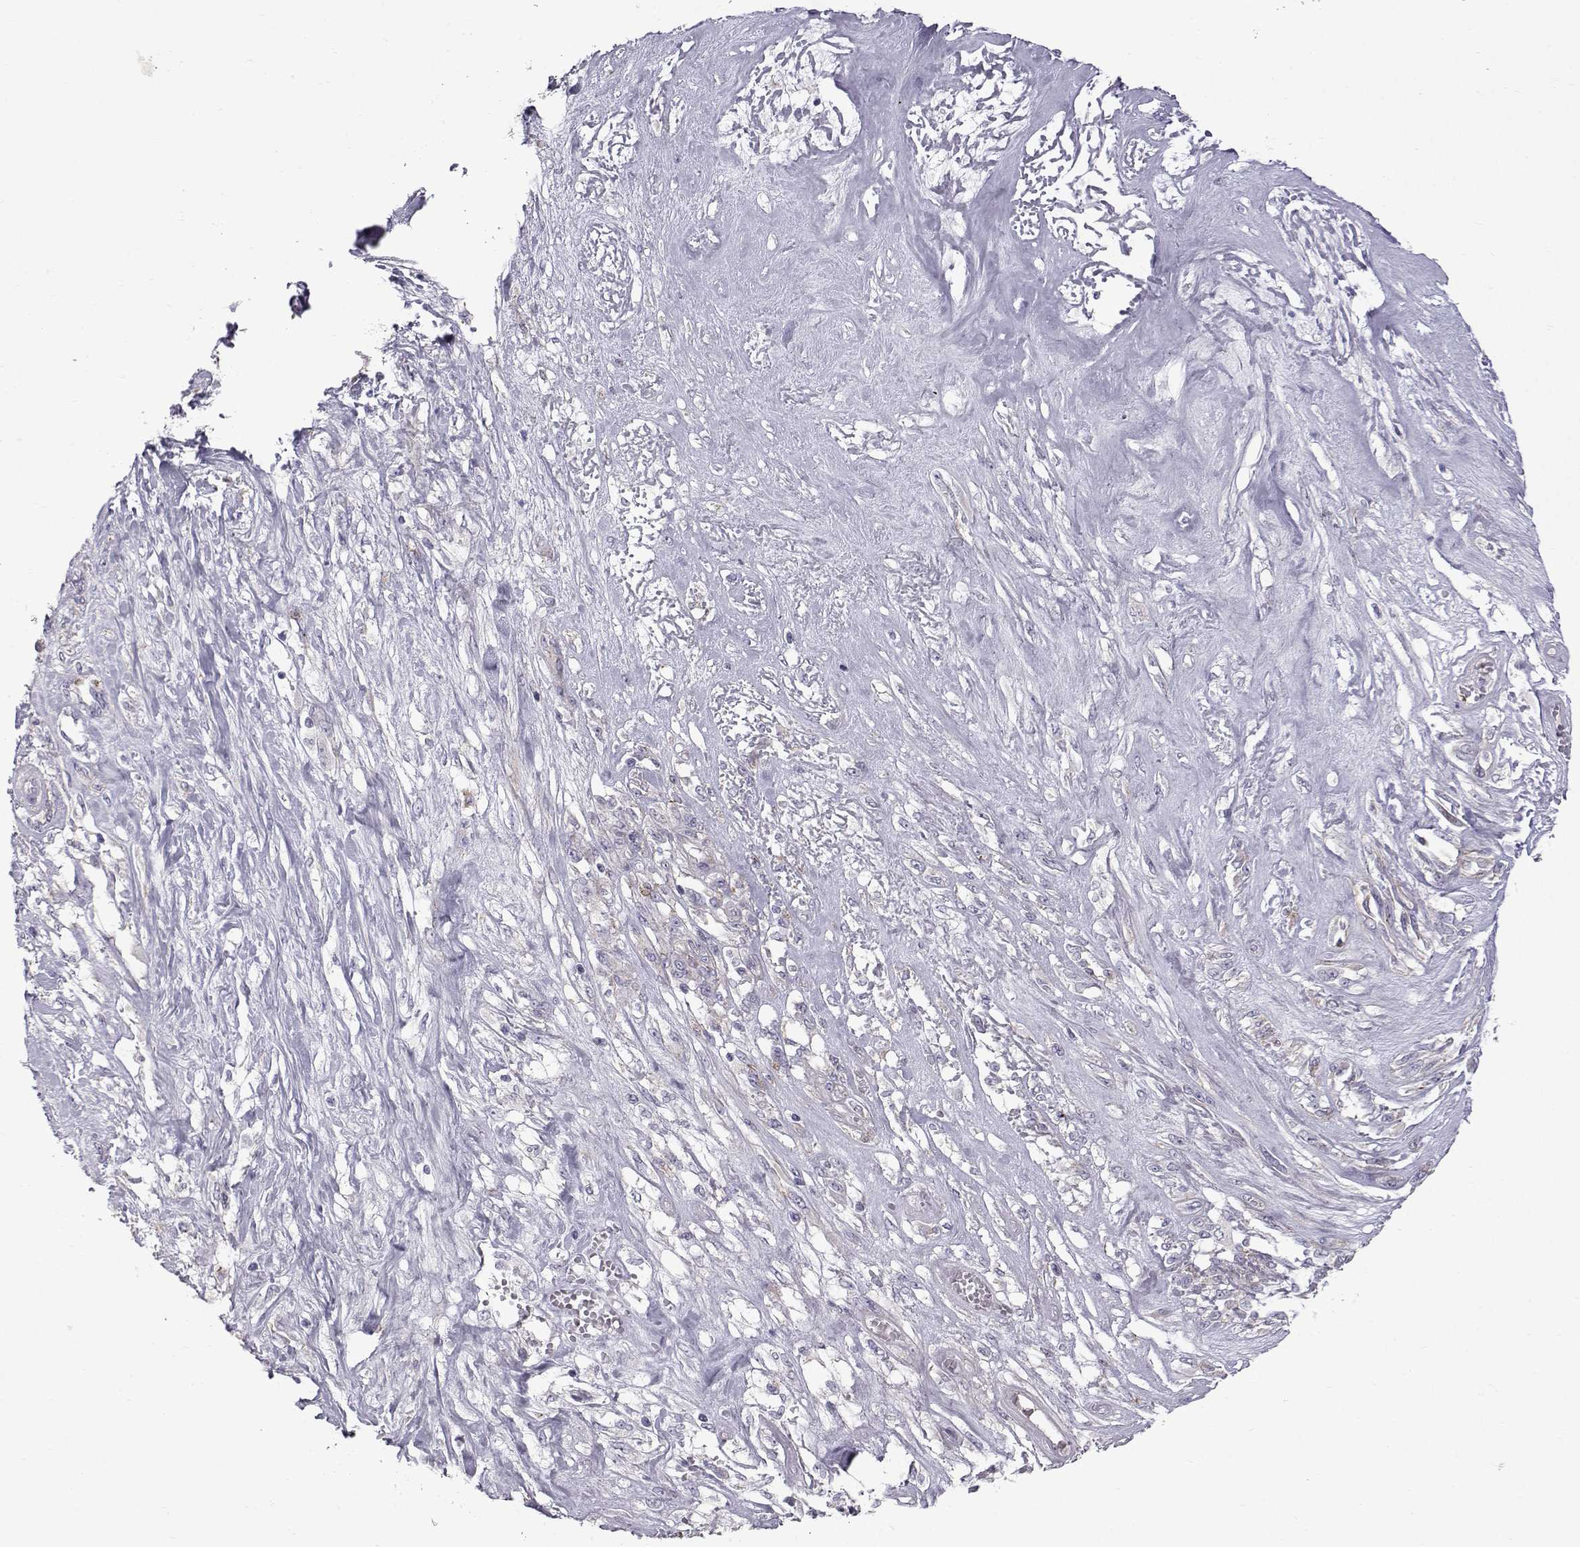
{"staining": {"intensity": "negative", "quantity": "none", "location": "none"}, "tissue": "melanoma", "cell_type": "Tumor cells", "image_type": "cancer", "snomed": [{"axis": "morphology", "description": "Malignant melanoma, NOS"}, {"axis": "topography", "description": "Skin"}], "caption": "A high-resolution histopathology image shows immunohistochemistry staining of malignant melanoma, which exhibits no significant staining in tumor cells.", "gene": "CALCR", "patient": {"sex": "female", "age": 91}}